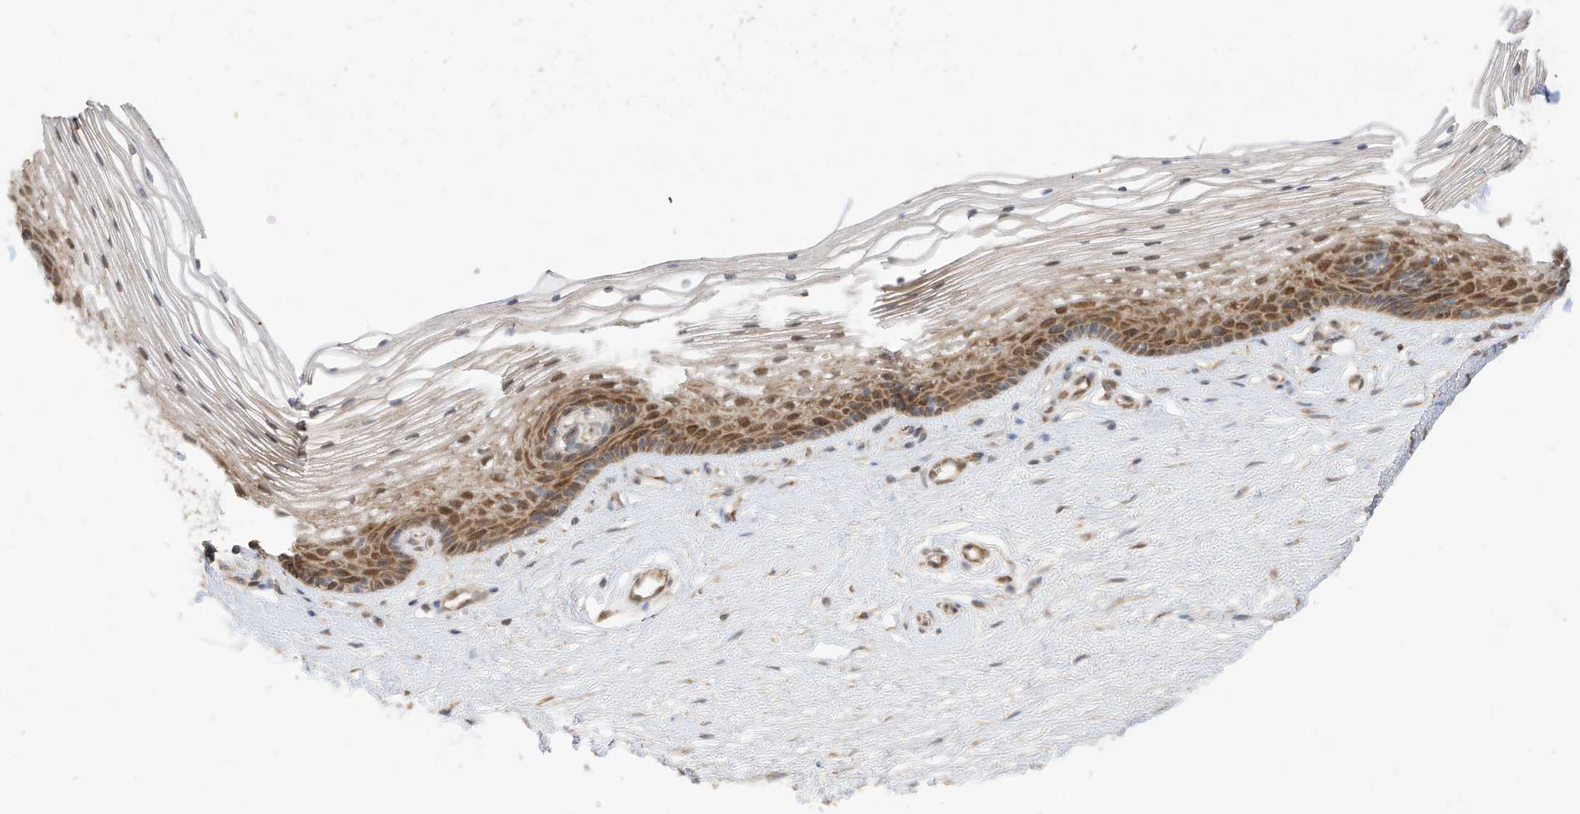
{"staining": {"intensity": "moderate", "quantity": ">75%", "location": "cytoplasmic/membranous,nuclear"}, "tissue": "vagina", "cell_type": "Squamous epithelial cells", "image_type": "normal", "snomed": [{"axis": "morphology", "description": "Normal tissue, NOS"}, {"axis": "topography", "description": "Vagina"}], "caption": "A high-resolution photomicrograph shows IHC staining of unremarkable vagina, which demonstrates moderate cytoplasmic/membranous,nuclear positivity in approximately >75% of squamous epithelial cells. (DAB (3,3'-diaminobenzidine) IHC with brightfield microscopy, high magnification).", "gene": "CAGE1", "patient": {"sex": "female", "age": 46}}